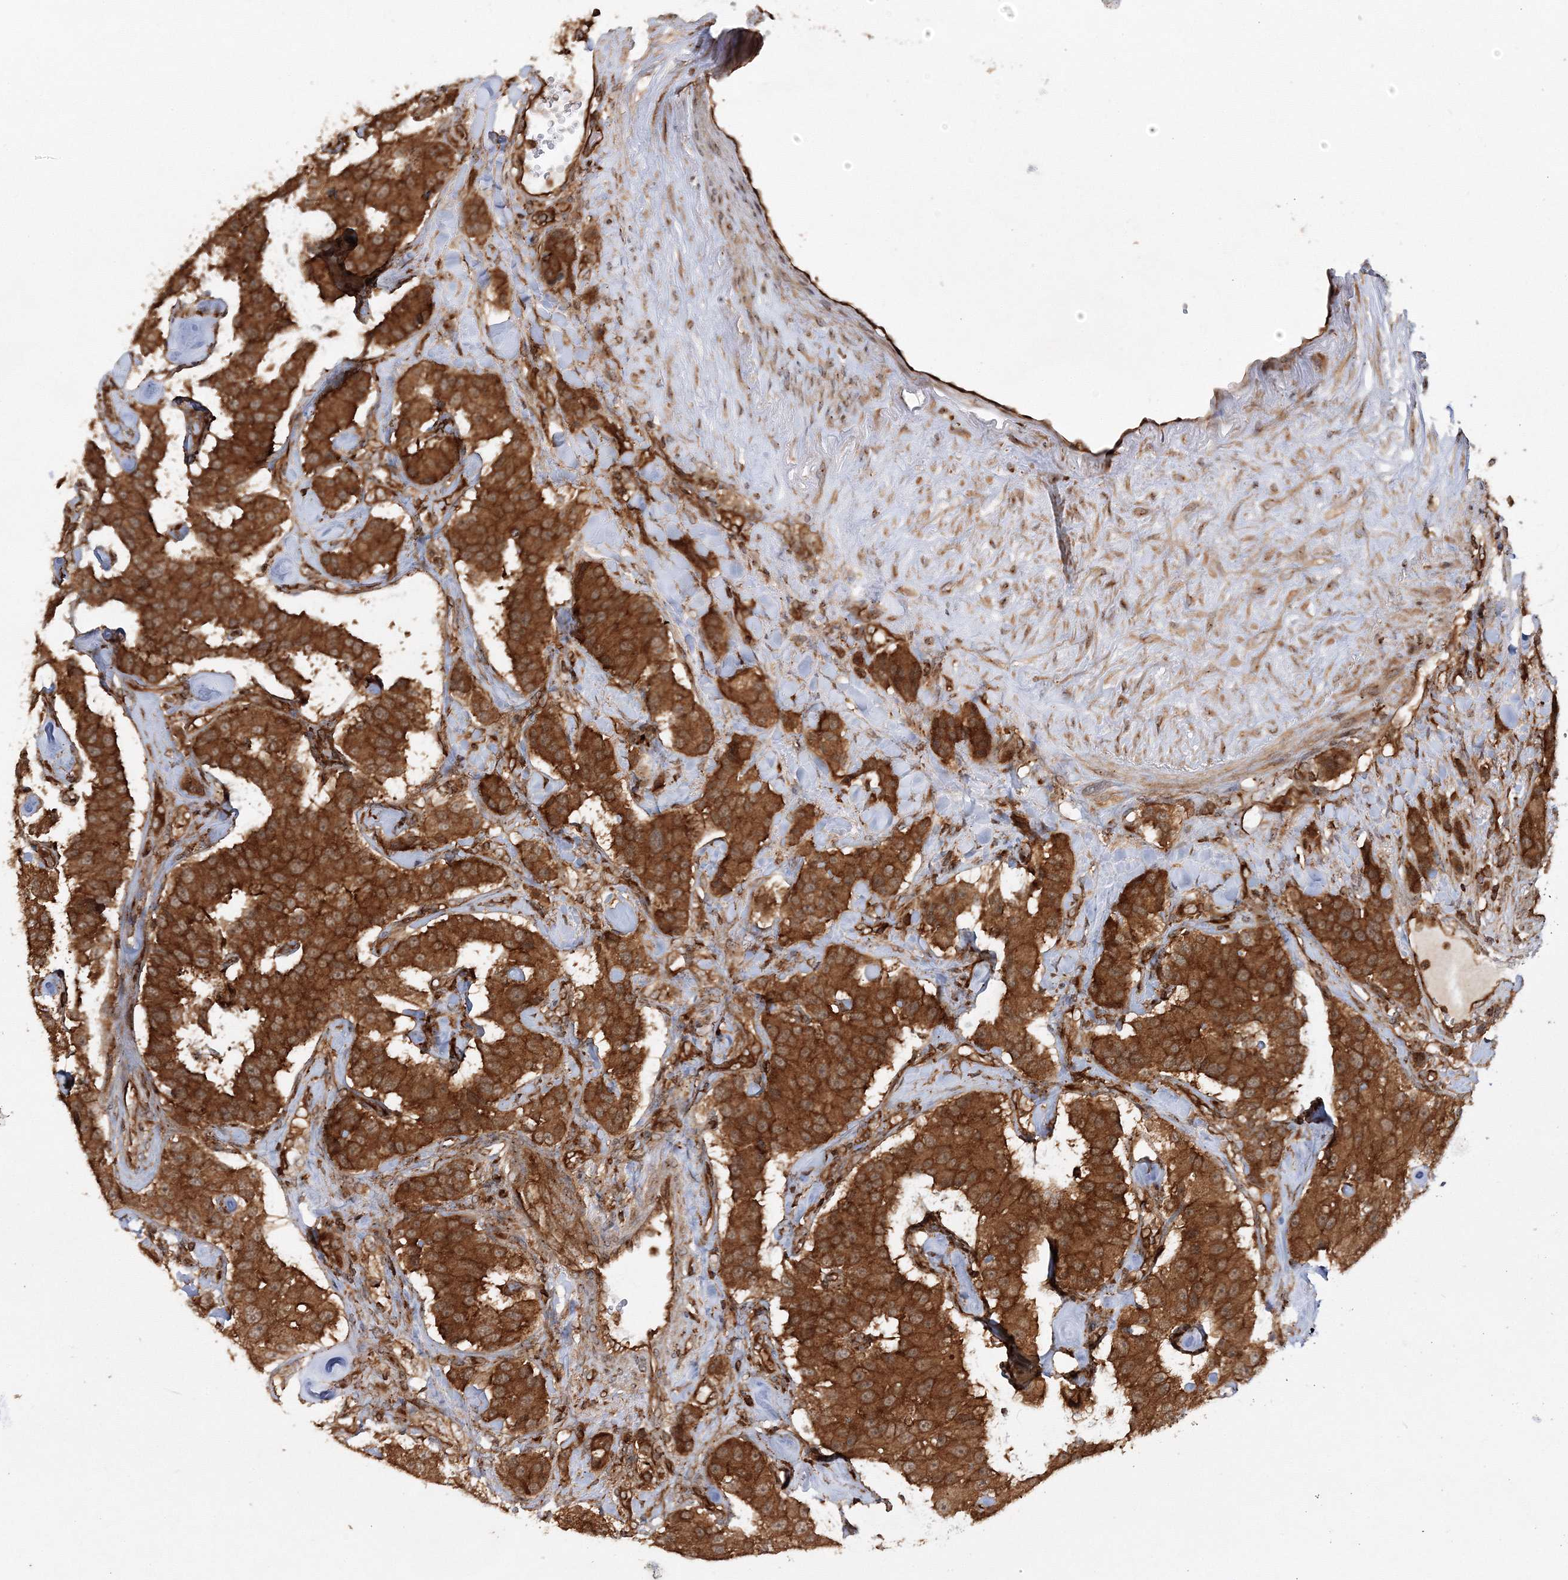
{"staining": {"intensity": "strong", "quantity": ">75%", "location": "cytoplasmic/membranous"}, "tissue": "carcinoid", "cell_type": "Tumor cells", "image_type": "cancer", "snomed": [{"axis": "morphology", "description": "Carcinoid, malignant, NOS"}, {"axis": "topography", "description": "Pancreas"}], "caption": "About >75% of tumor cells in human carcinoid exhibit strong cytoplasmic/membranous protein positivity as visualized by brown immunohistochemical staining.", "gene": "WDR37", "patient": {"sex": "male", "age": 41}}